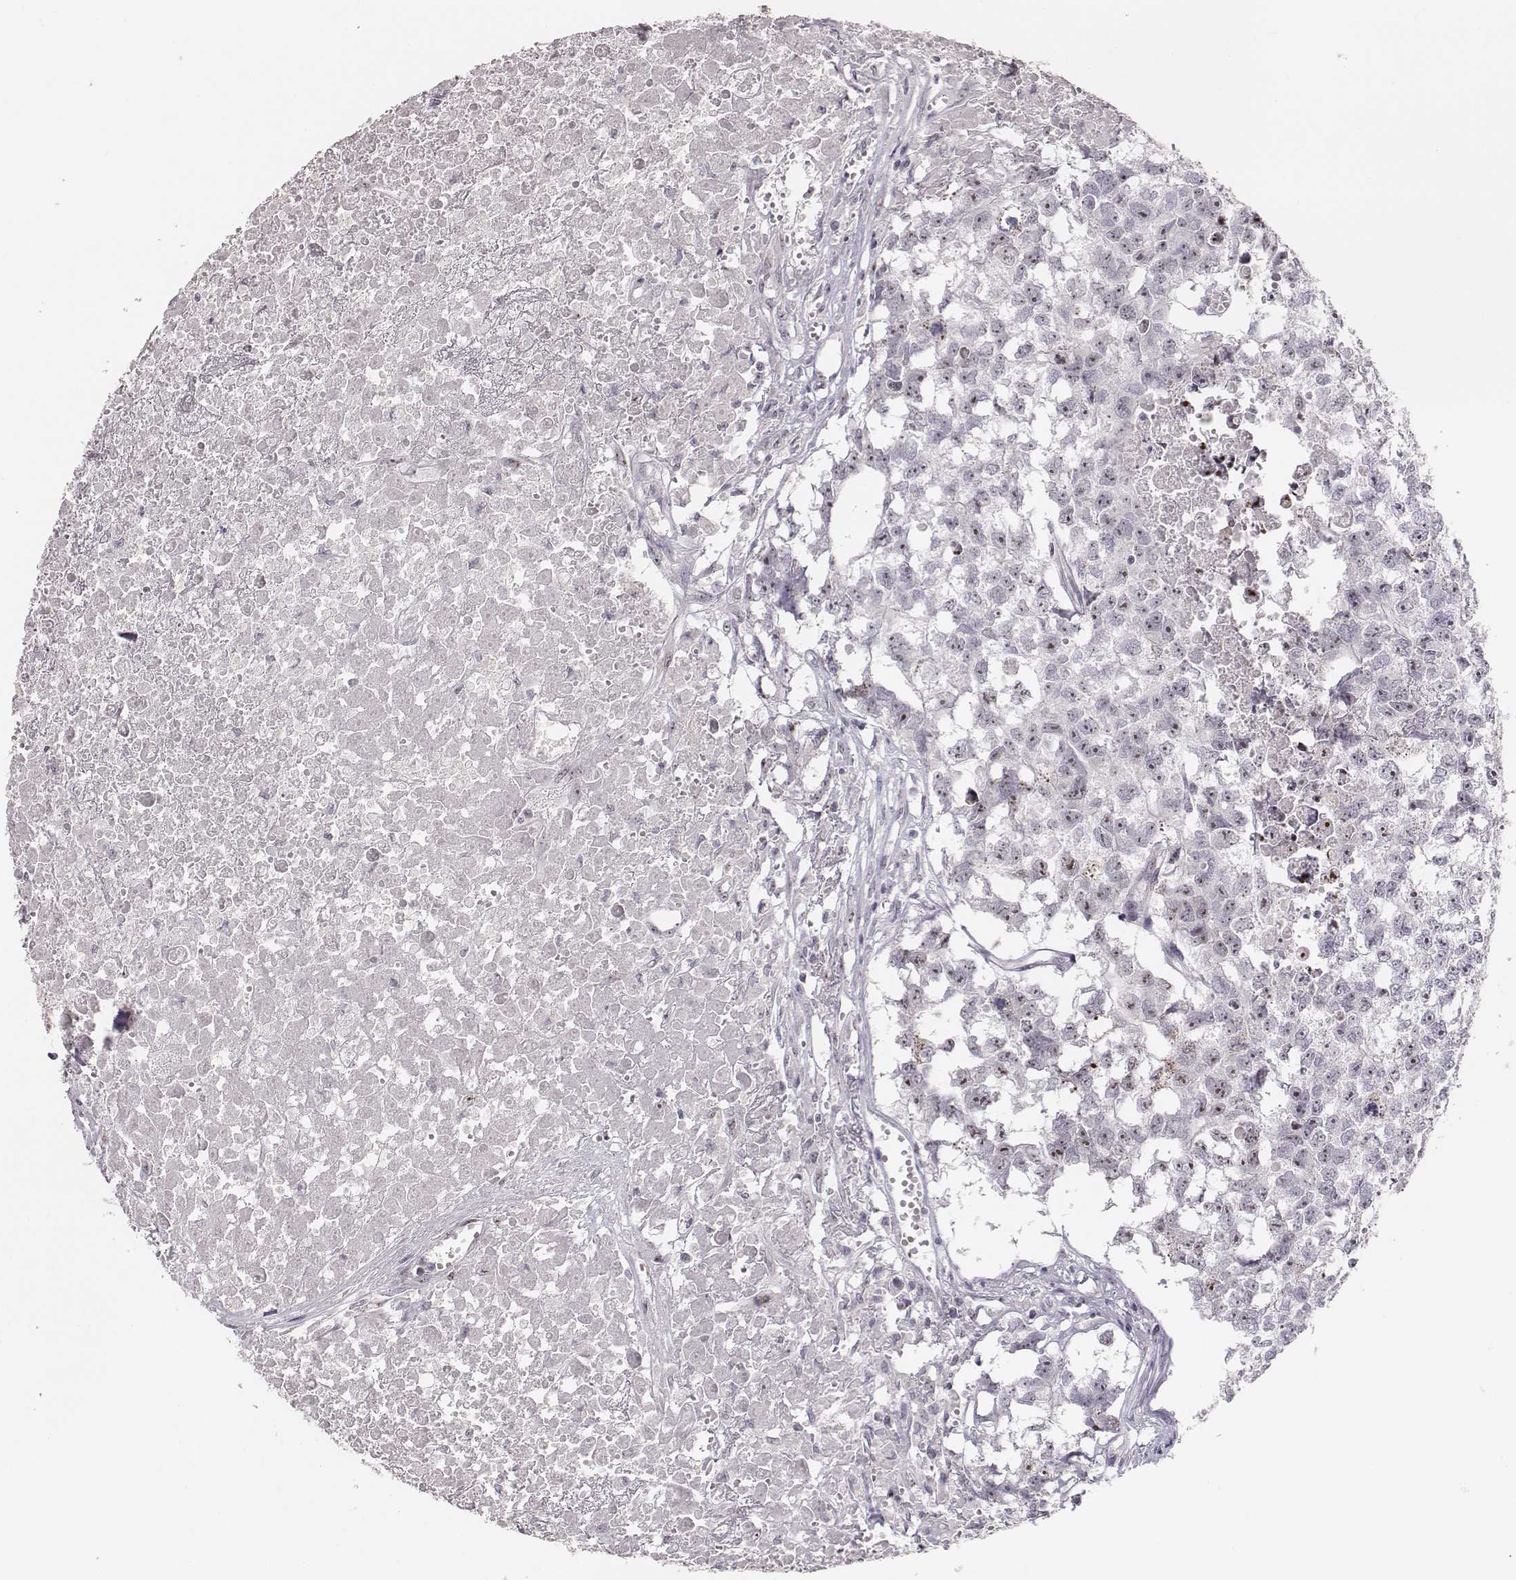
{"staining": {"intensity": "negative", "quantity": "none", "location": "none"}, "tissue": "testis cancer", "cell_type": "Tumor cells", "image_type": "cancer", "snomed": [{"axis": "morphology", "description": "Carcinoma, Embryonal, NOS"}, {"axis": "morphology", "description": "Teratoma, malignant, NOS"}, {"axis": "topography", "description": "Testis"}], "caption": "This is an immunohistochemistry (IHC) image of human testis cancer. There is no staining in tumor cells.", "gene": "NIFK", "patient": {"sex": "male", "age": 44}}